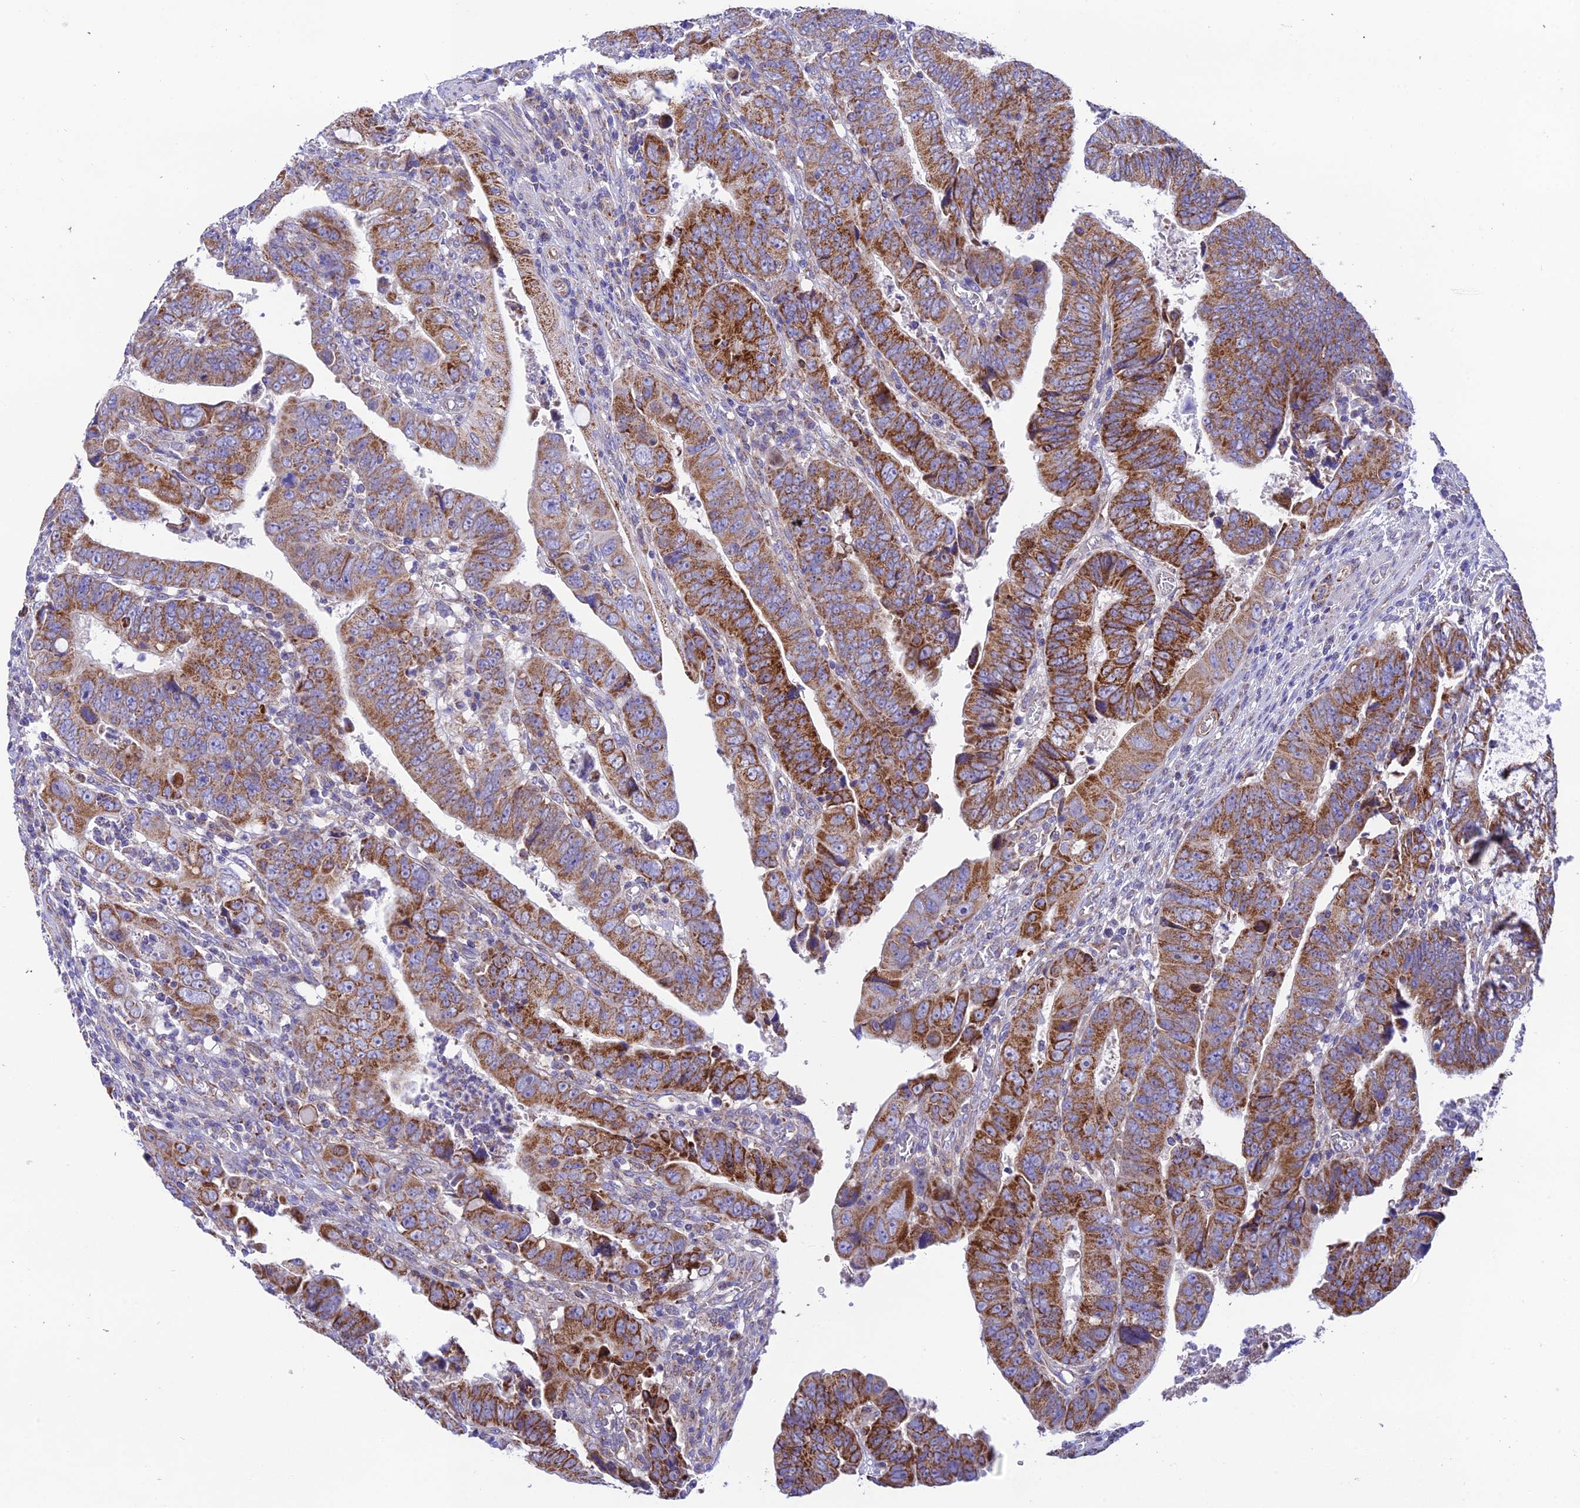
{"staining": {"intensity": "moderate", "quantity": ">75%", "location": "cytoplasmic/membranous"}, "tissue": "colorectal cancer", "cell_type": "Tumor cells", "image_type": "cancer", "snomed": [{"axis": "morphology", "description": "Normal tissue, NOS"}, {"axis": "morphology", "description": "Adenocarcinoma, NOS"}, {"axis": "topography", "description": "Rectum"}], "caption": "Moderate cytoplasmic/membranous positivity for a protein is present in approximately >75% of tumor cells of colorectal cancer (adenocarcinoma) using immunohistochemistry (IHC).", "gene": "HSDL2", "patient": {"sex": "female", "age": 65}}